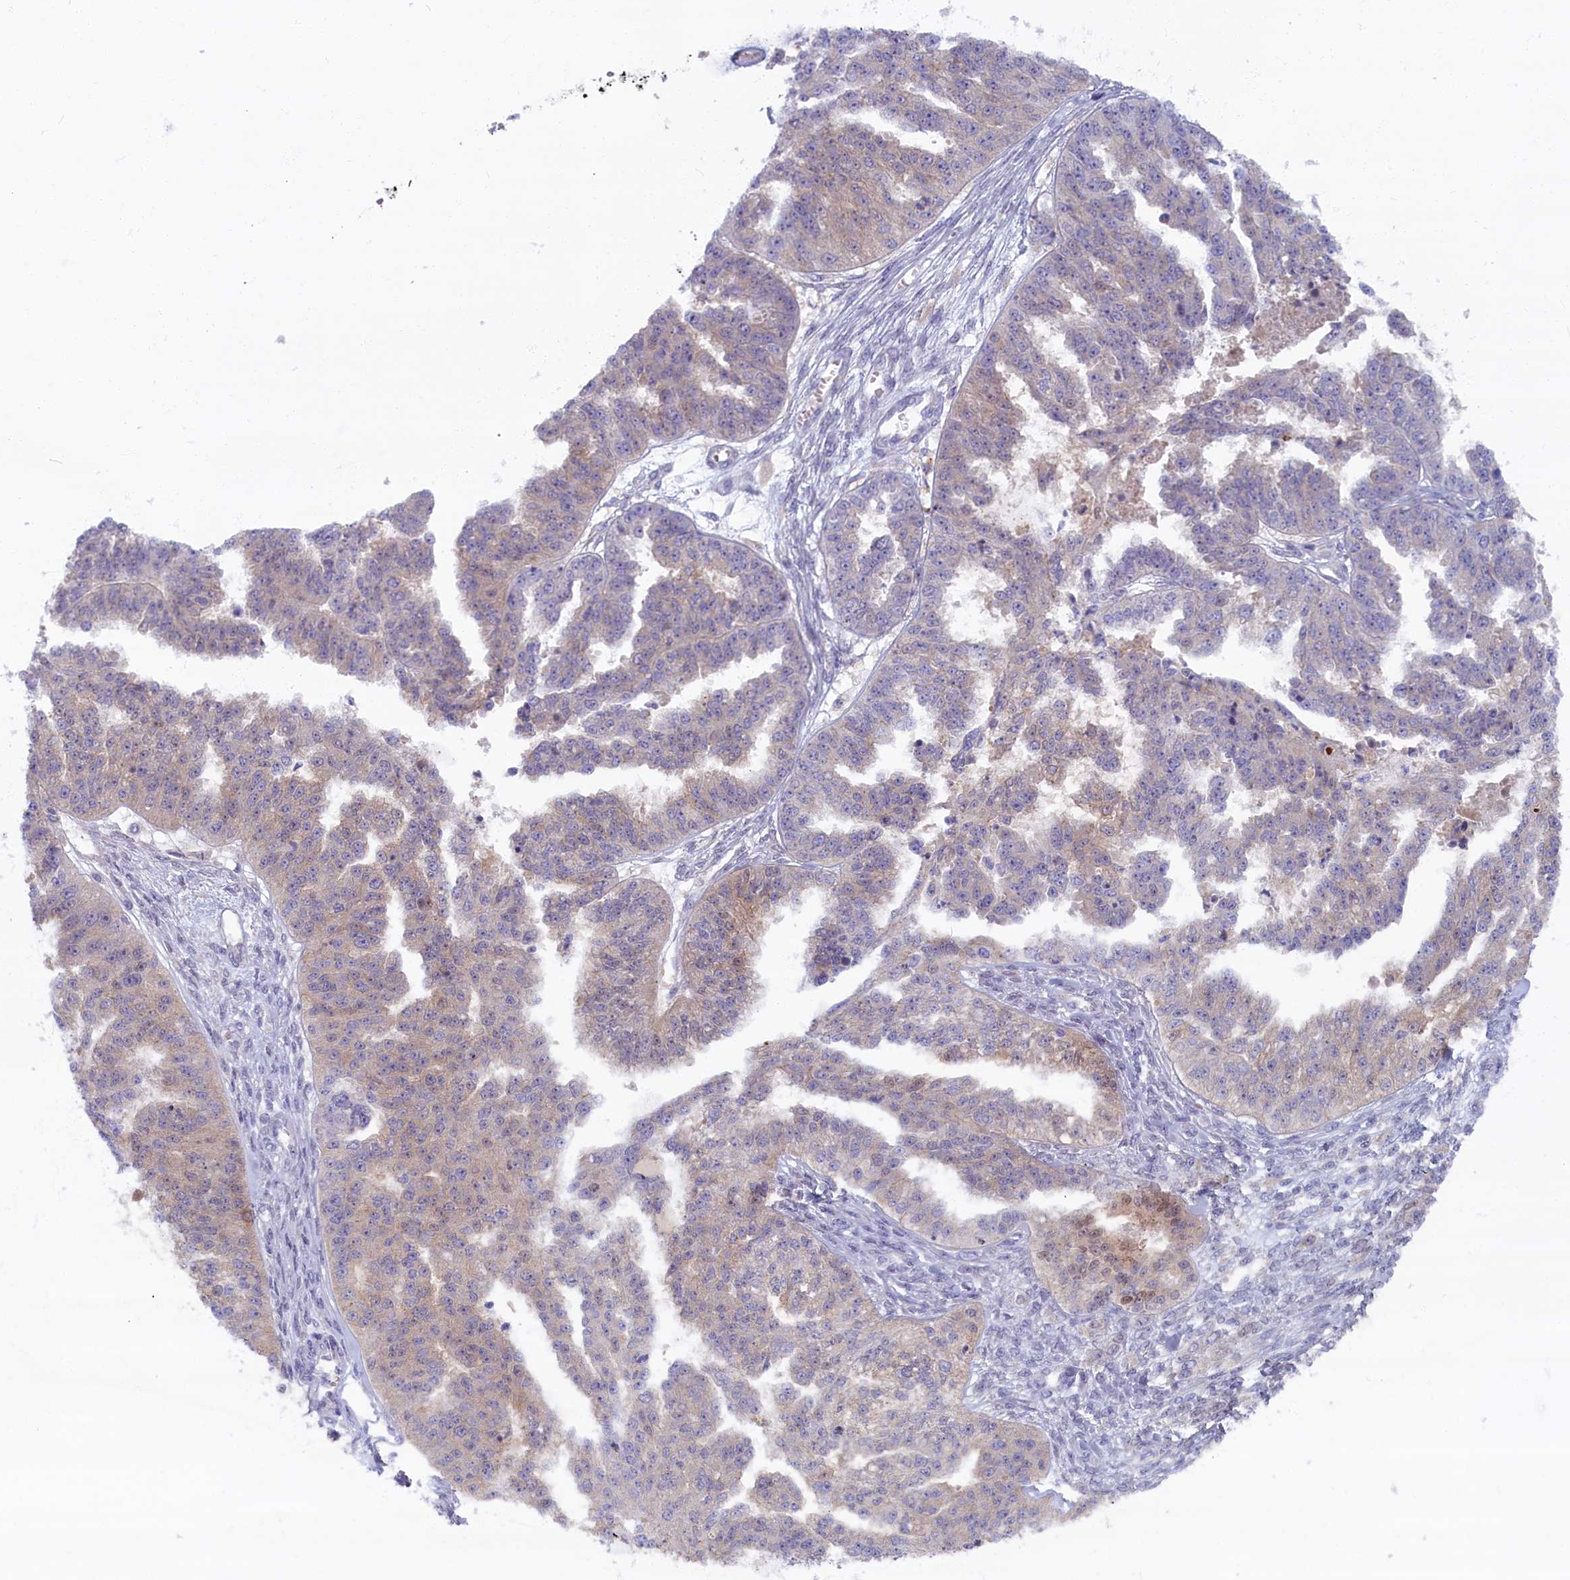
{"staining": {"intensity": "weak", "quantity": "<25%", "location": "cytoplasmic/membranous,nuclear"}, "tissue": "ovarian cancer", "cell_type": "Tumor cells", "image_type": "cancer", "snomed": [{"axis": "morphology", "description": "Cystadenocarcinoma, serous, NOS"}, {"axis": "topography", "description": "Ovary"}], "caption": "Tumor cells show no significant protein positivity in serous cystadenocarcinoma (ovarian).", "gene": "FCSK", "patient": {"sex": "female", "age": 58}}